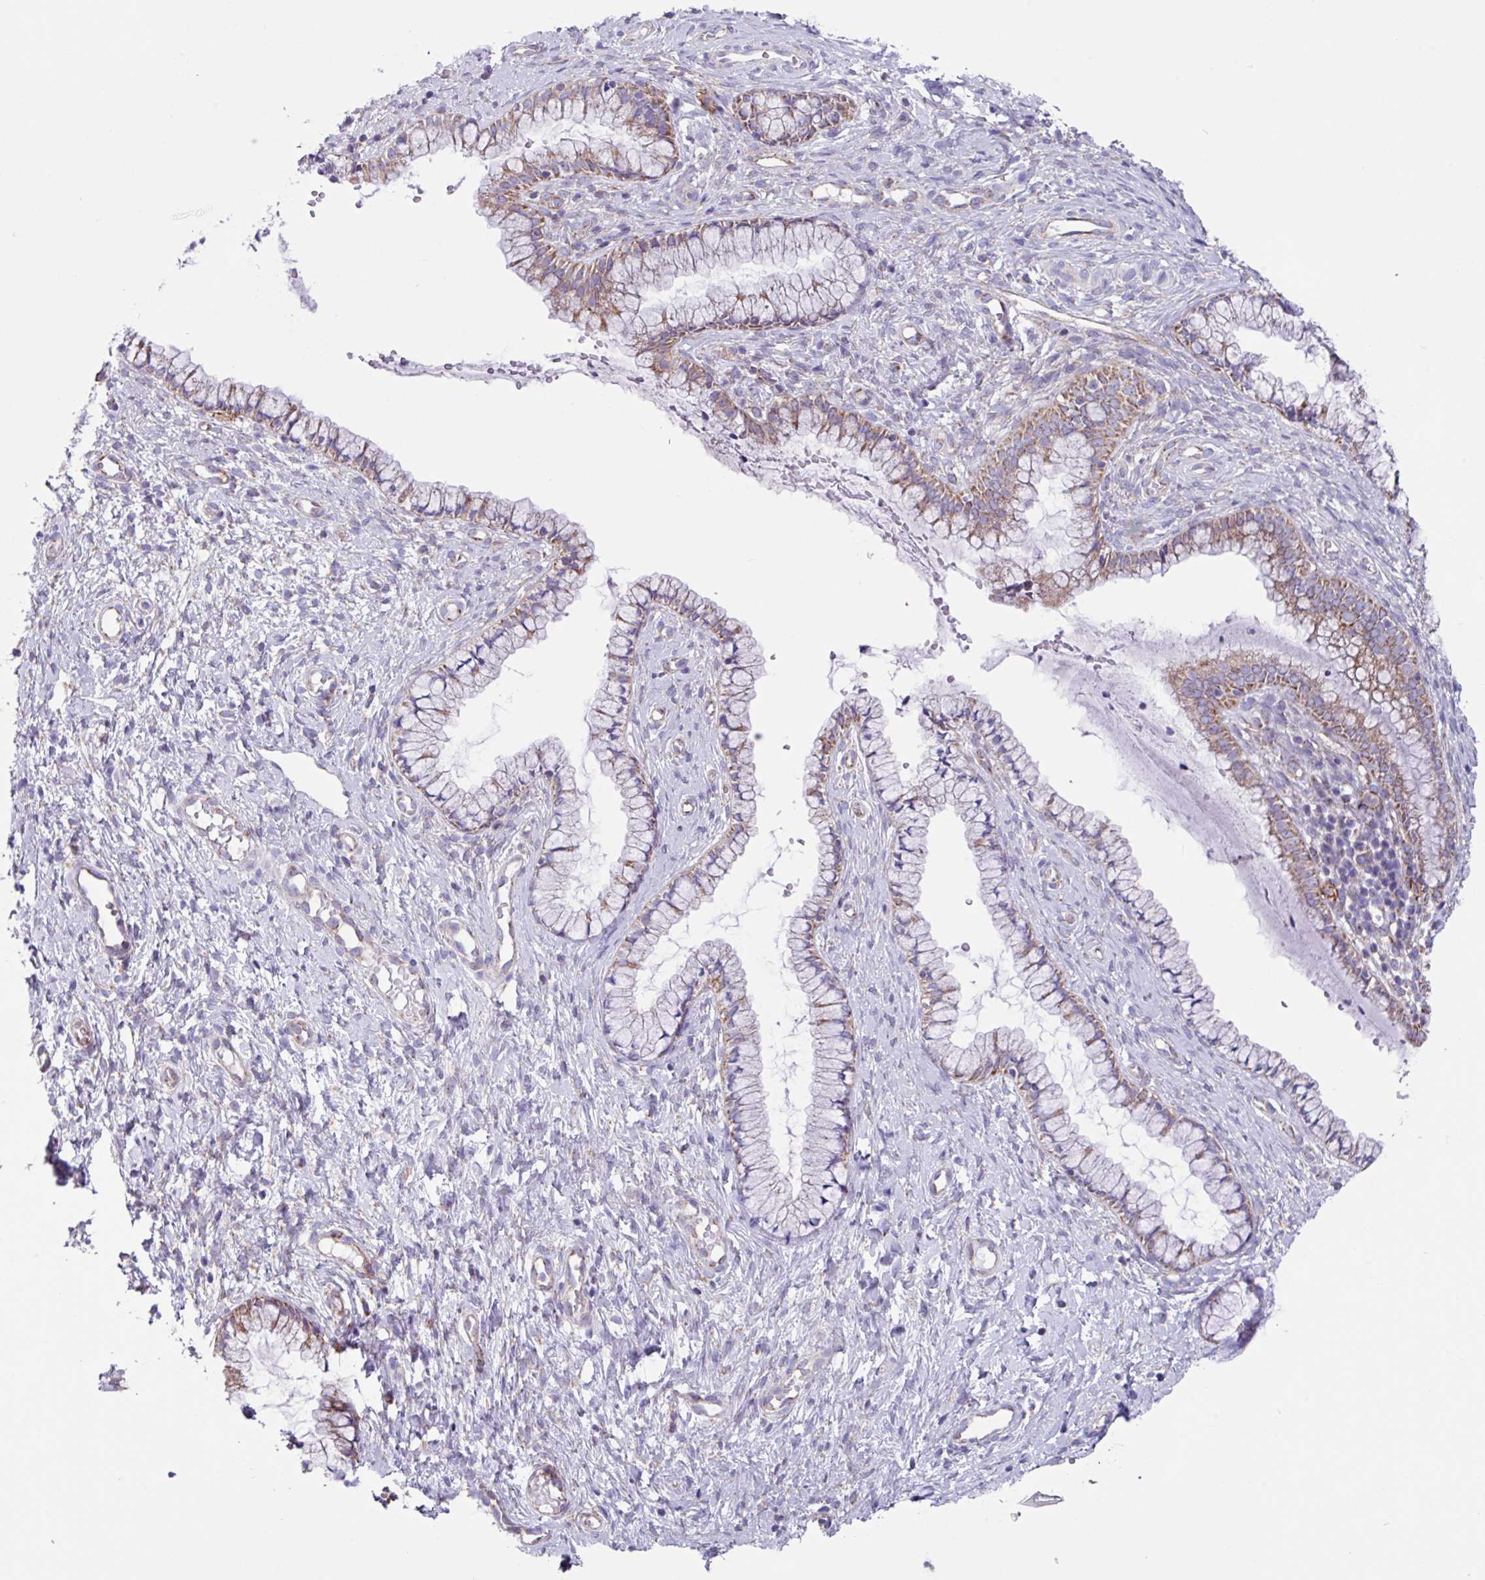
{"staining": {"intensity": "moderate", "quantity": "25%-75%", "location": "cytoplasmic/membranous"}, "tissue": "cervix", "cell_type": "Glandular cells", "image_type": "normal", "snomed": [{"axis": "morphology", "description": "Normal tissue, NOS"}, {"axis": "topography", "description": "Cervix"}], "caption": "Immunohistochemistry of normal cervix displays medium levels of moderate cytoplasmic/membranous staining in about 25%-75% of glandular cells.", "gene": "OTULIN", "patient": {"sex": "female", "age": 36}}